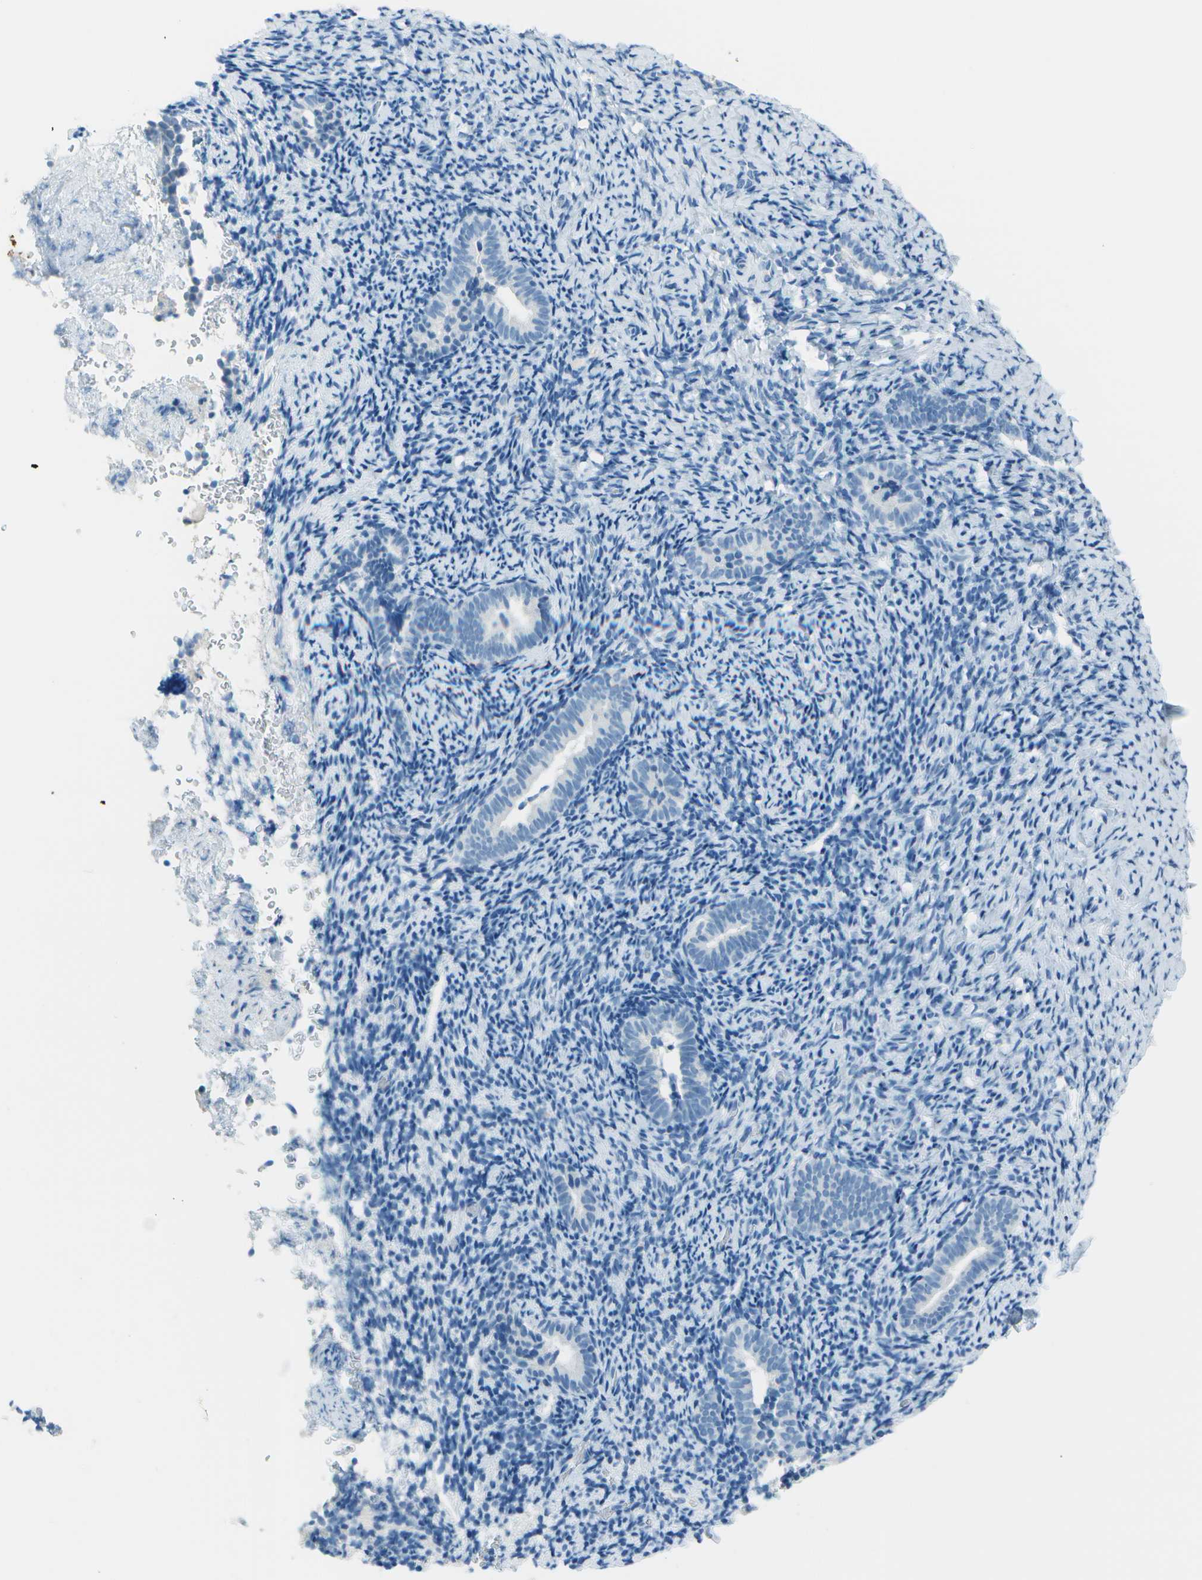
{"staining": {"intensity": "negative", "quantity": "none", "location": "none"}, "tissue": "endometrium", "cell_type": "Cells in endometrial stroma", "image_type": "normal", "snomed": [{"axis": "morphology", "description": "Normal tissue, NOS"}, {"axis": "topography", "description": "Endometrium"}], "caption": "Immunohistochemistry (IHC) of unremarkable endometrium demonstrates no positivity in cells in endometrial stroma.", "gene": "FGF1", "patient": {"sex": "female", "age": 51}}